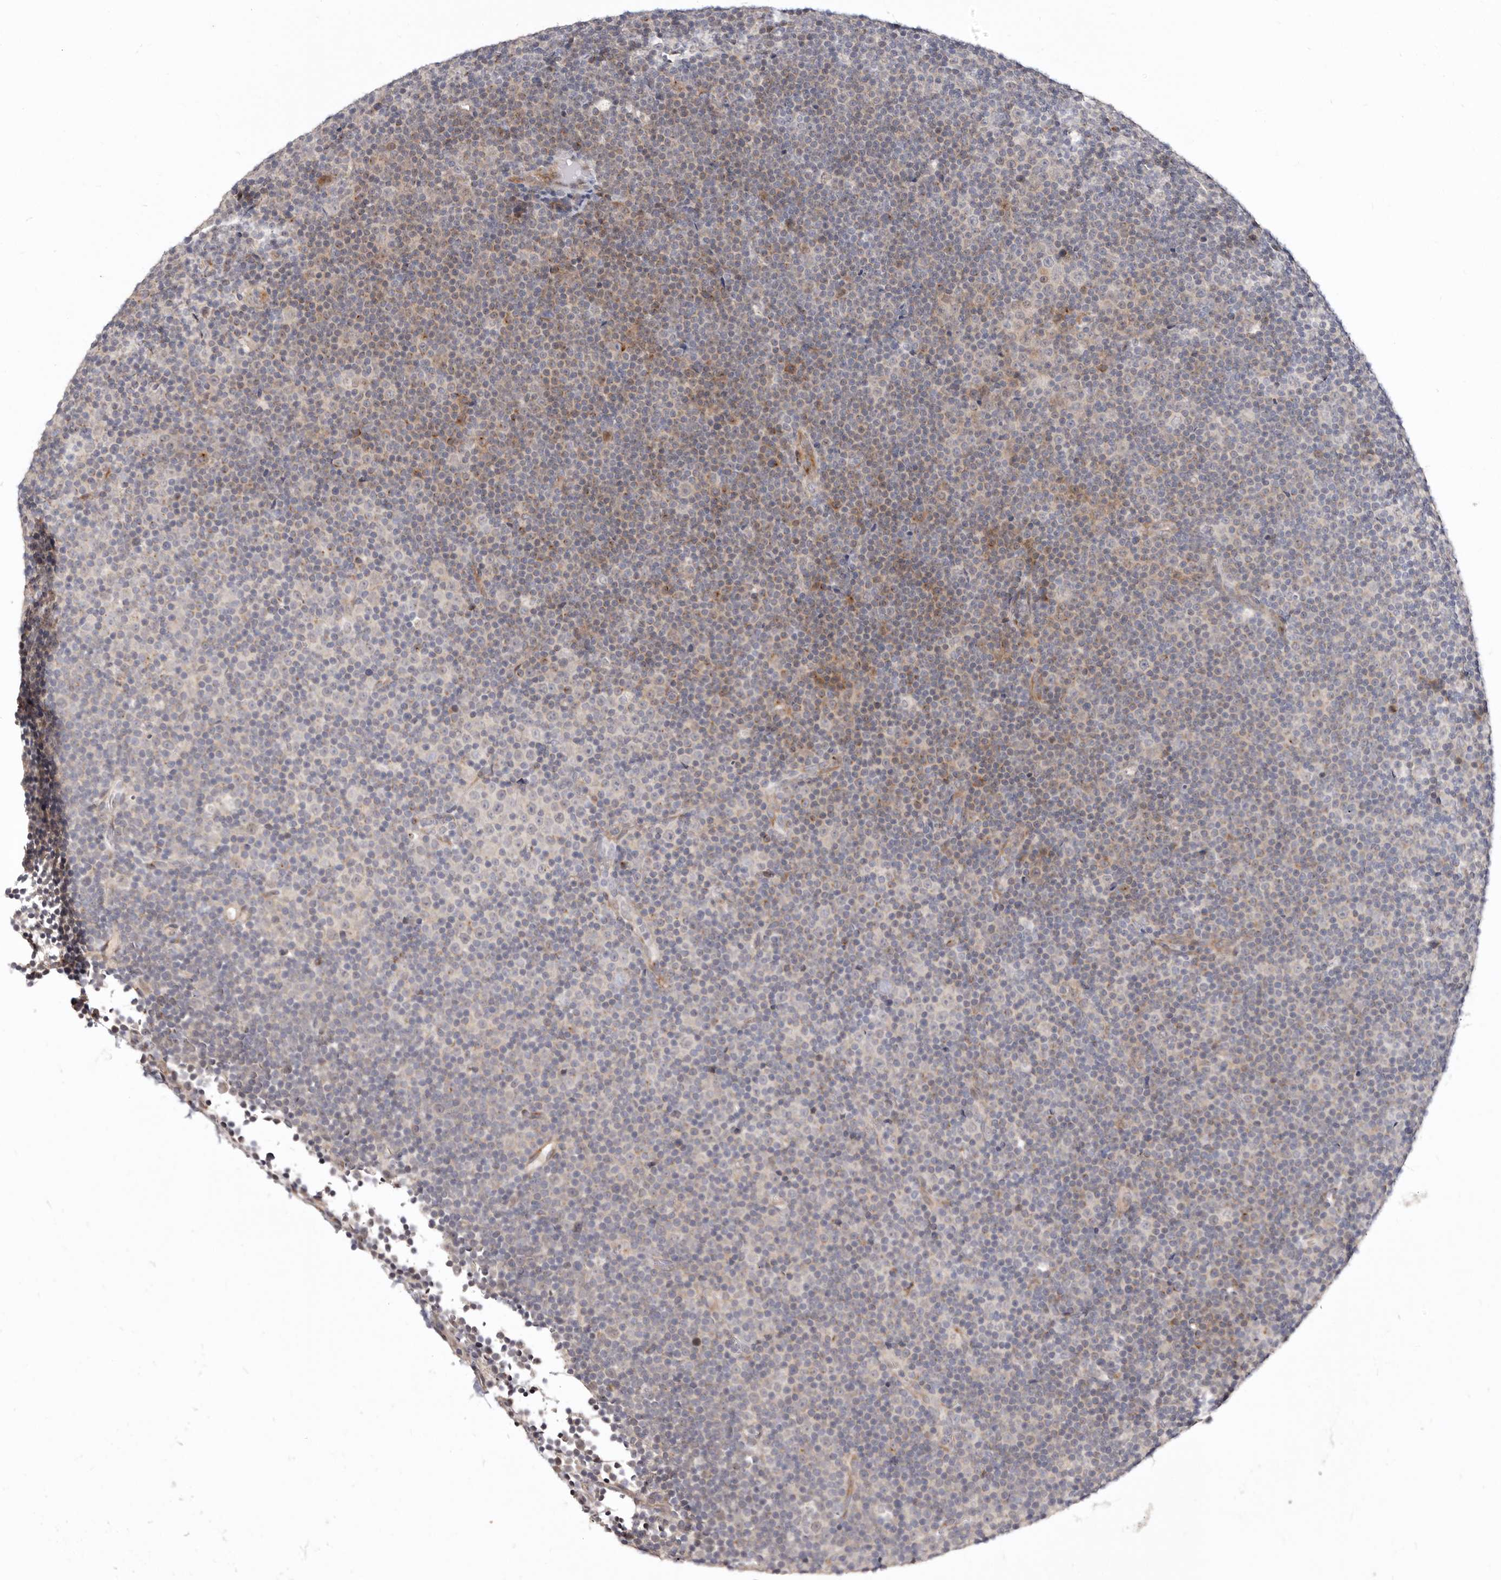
{"staining": {"intensity": "negative", "quantity": "none", "location": "none"}, "tissue": "lymphoma", "cell_type": "Tumor cells", "image_type": "cancer", "snomed": [{"axis": "morphology", "description": "Malignant lymphoma, non-Hodgkin's type, Low grade"}, {"axis": "topography", "description": "Lymph node"}], "caption": "There is no significant staining in tumor cells of lymphoma.", "gene": "KLHL4", "patient": {"sex": "female", "age": 67}}